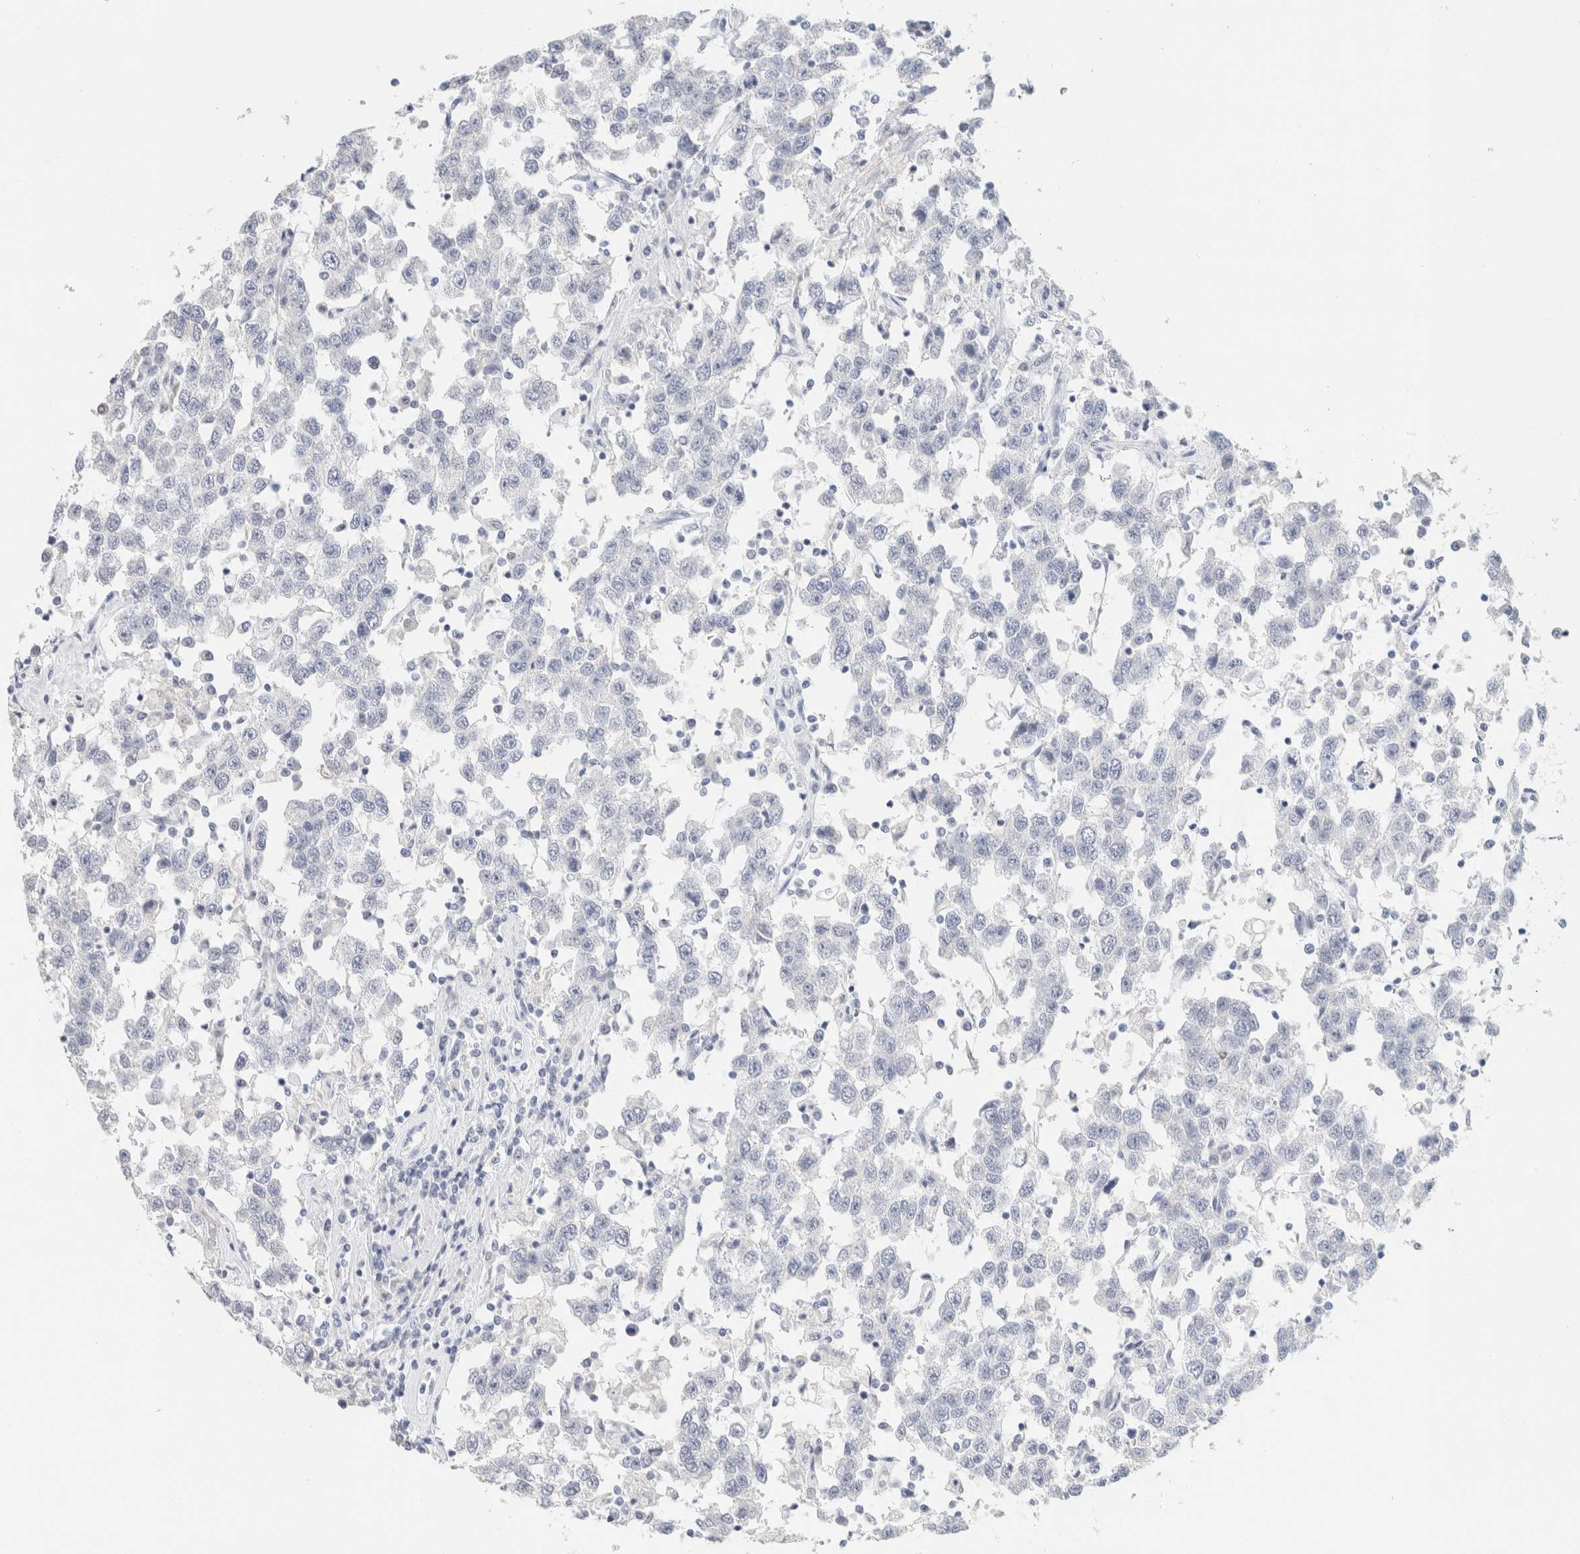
{"staining": {"intensity": "negative", "quantity": "none", "location": "none"}, "tissue": "testis cancer", "cell_type": "Tumor cells", "image_type": "cancer", "snomed": [{"axis": "morphology", "description": "Seminoma, NOS"}, {"axis": "topography", "description": "Testis"}], "caption": "High power microscopy image of an immunohistochemistry (IHC) histopathology image of seminoma (testis), revealing no significant expression in tumor cells.", "gene": "NEFM", "patient": {"sex": "male", "age": 41}}